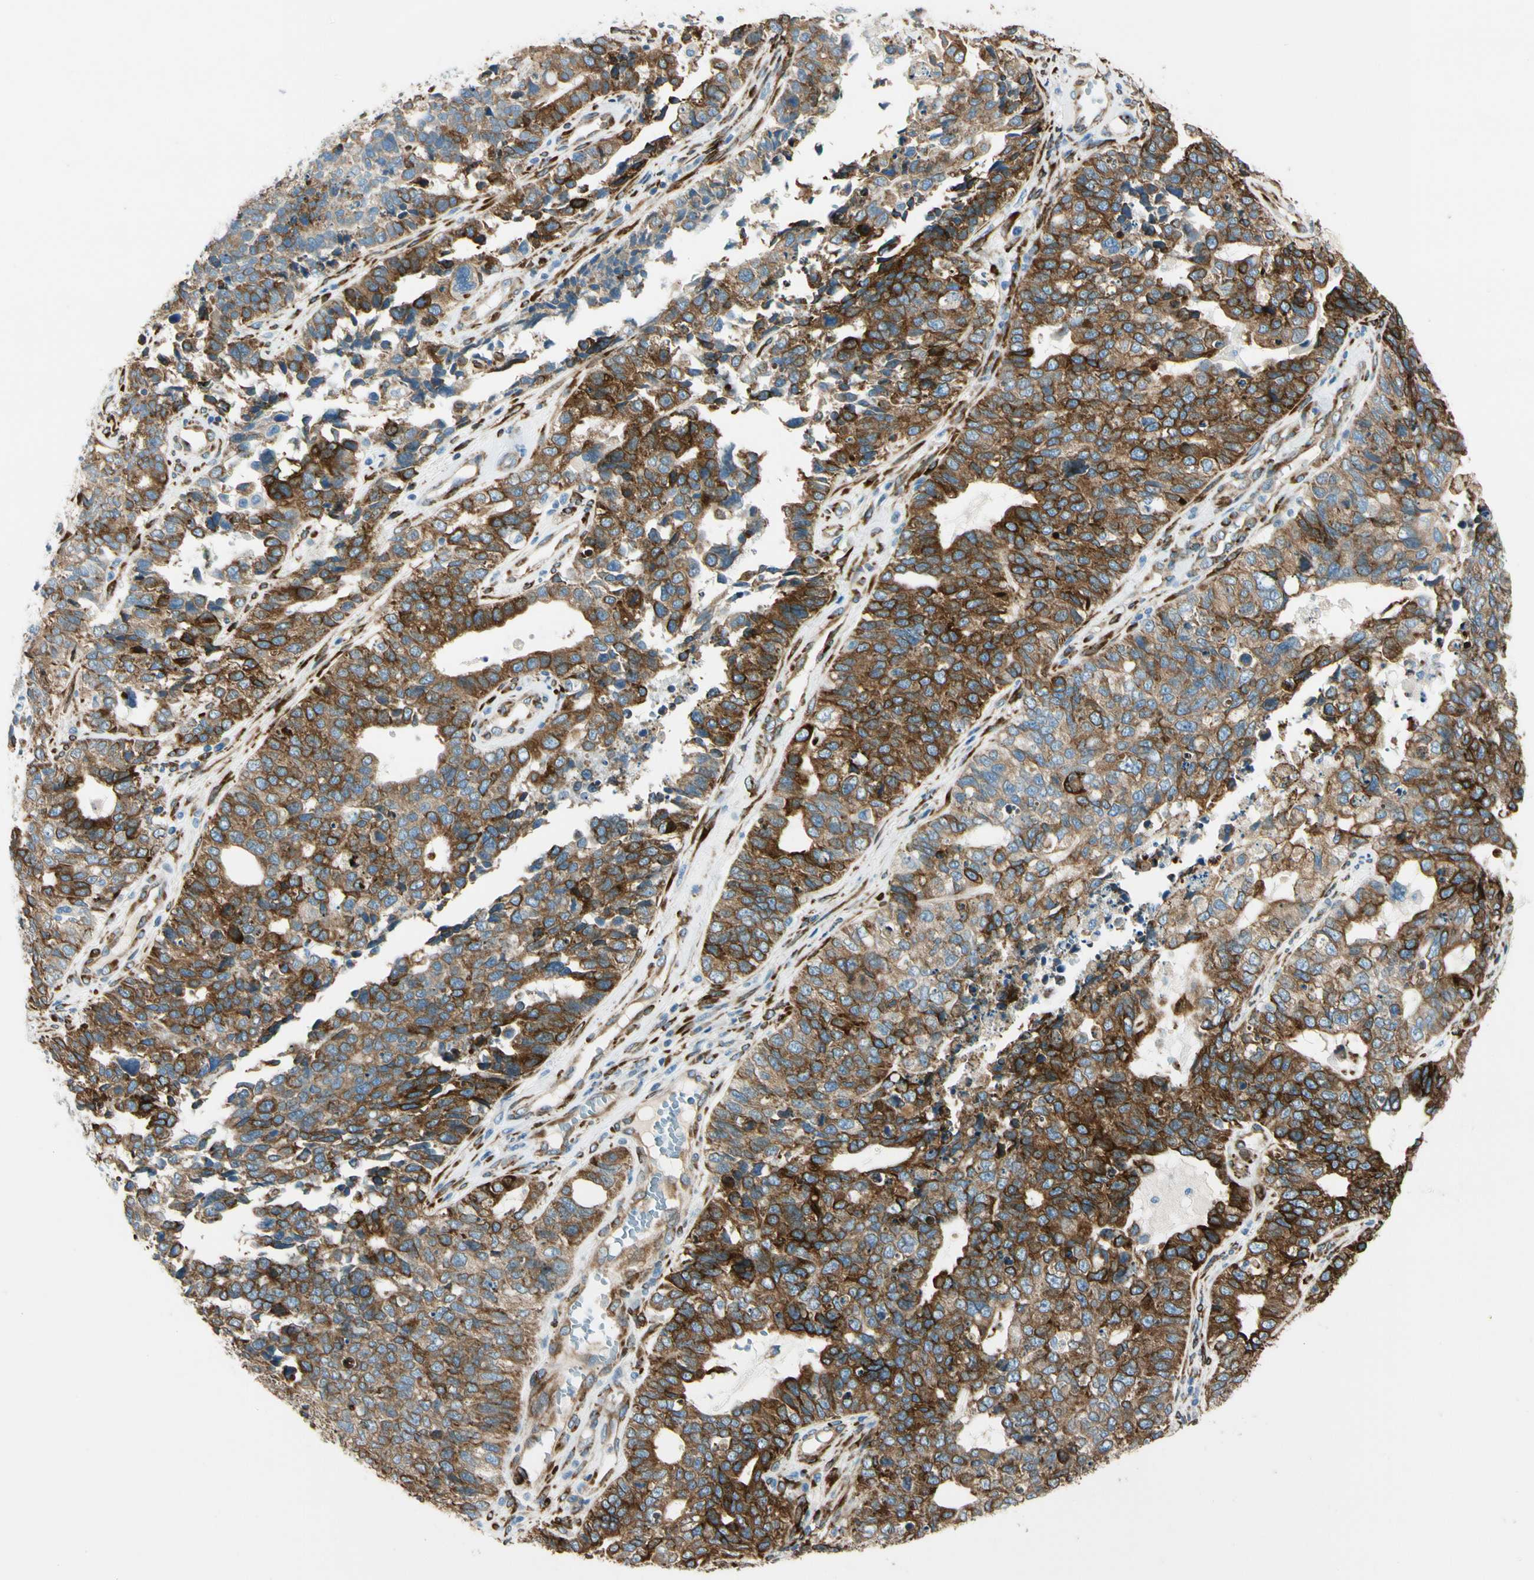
{"staining": {"intensity": "strong", "quantity": ">75%", "location": "cytoplasmic/membranous"}, "tissue": "cervical cancer", "cell_type": "Tumor cells", "image_type": "cancer", "snomed": [{"axis": "morphology", "description": "Squamous cell carcinoma, NOS"}, {"axis": "topography", "description": "Cervix"}], "caption": "IHC histopathology image of neoplastic tissue: human cervical squamous cell carcinoma stained using immunohistochemistry (IHC) shows high levels of strong protein expression localized specifically in the cytoplasmic/membranous of tumor cells, appearing as a cytoplasmic/membranous brown color.", "gene": "FKBP7", "patient": {"sex": "female", "age": 63}}